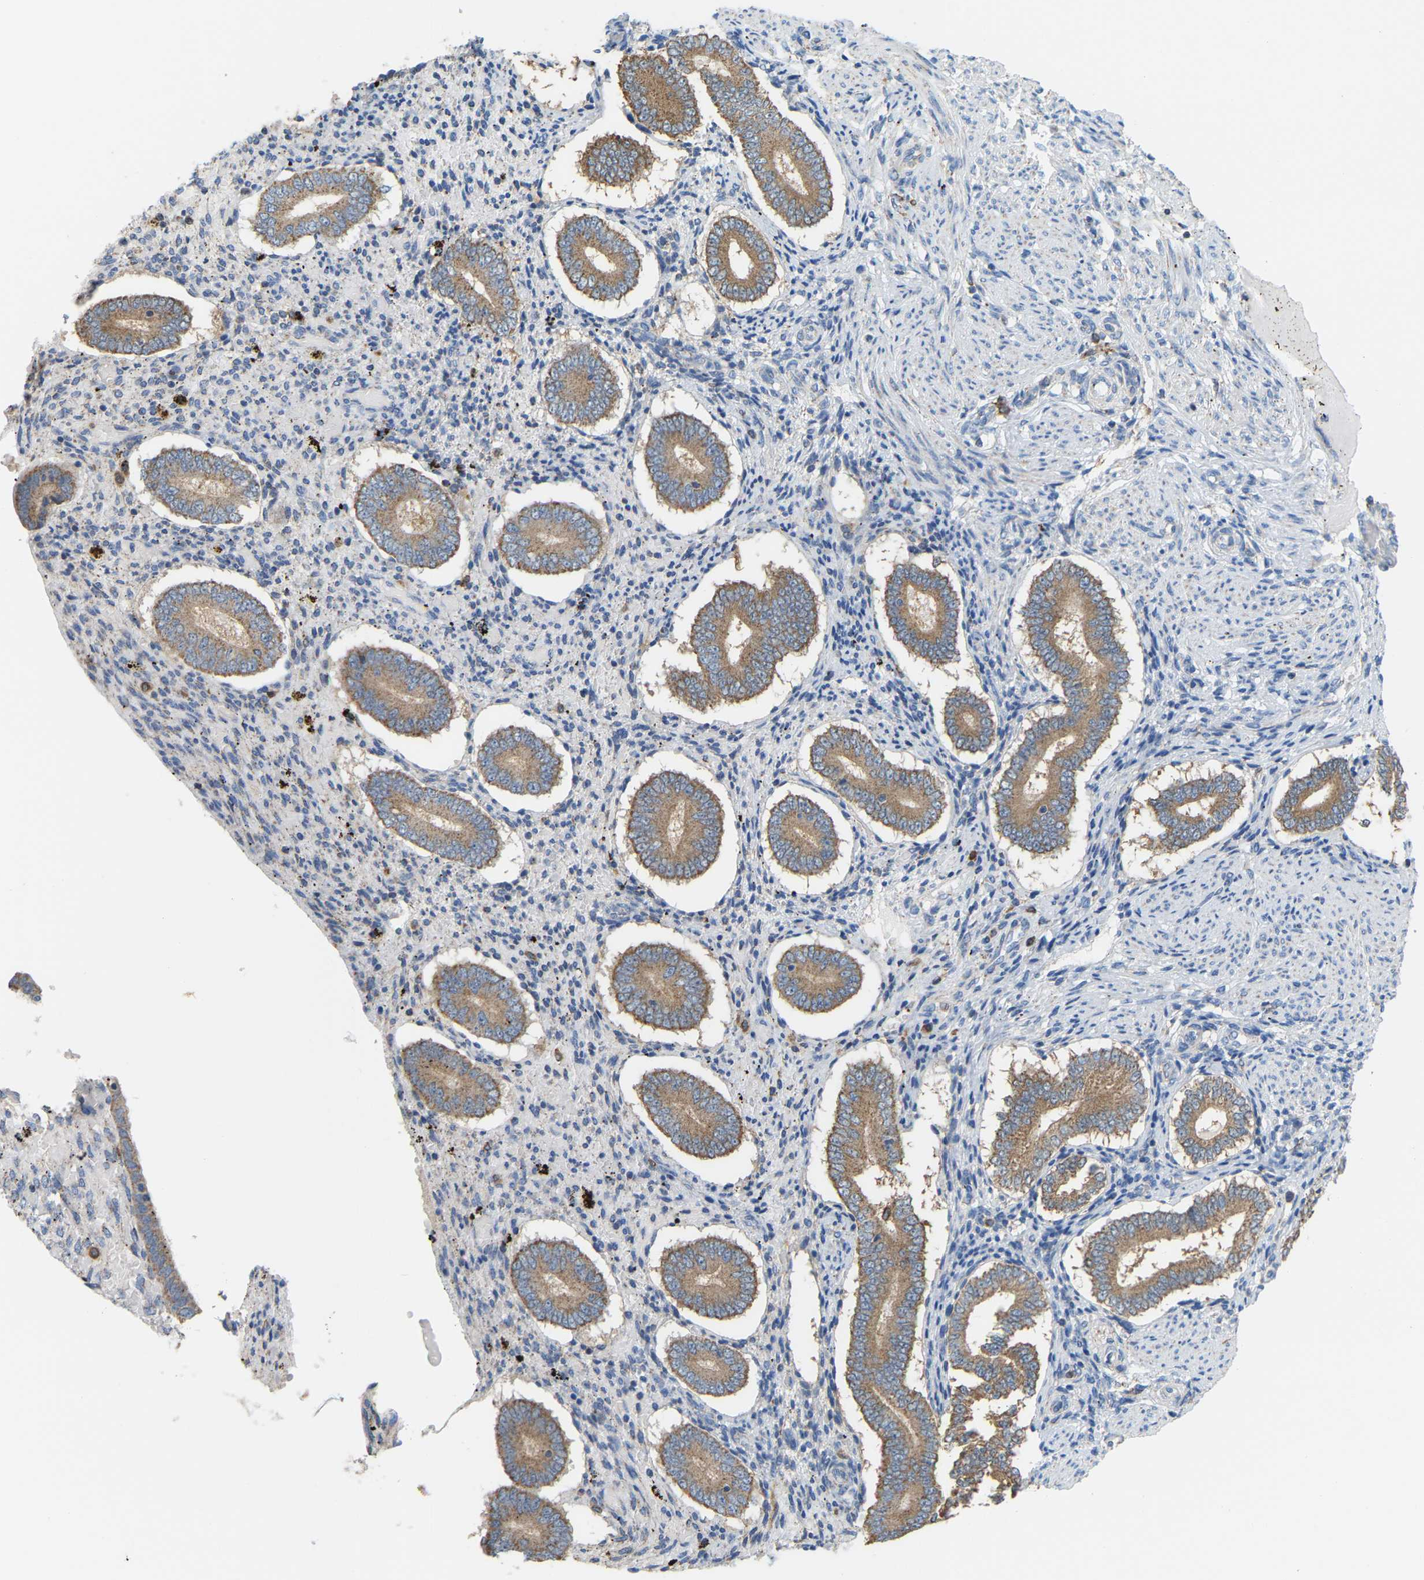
{"staining": {"intensity": "negative", "quantity": "none", "location": "none"}, "tissue": "endometrium", "cell_type": "Cells in endometrial stroma", "image_type": "normal", "snomed": [{"axis": "morphology", "description": "Normal tissue, NOS"}, {"axis": "topography", "description": "Endometrium"}], "caption": "Immunohistochemistry (IHC) image of unremarkable endometrium: human endometrium stained with DAB (3,3'-diaminobenzidine) exhibits no significant protein positivity in cells in endometrial stroma.", "gene": "CROT", "patient": {"sex": "female", "age": 42}}